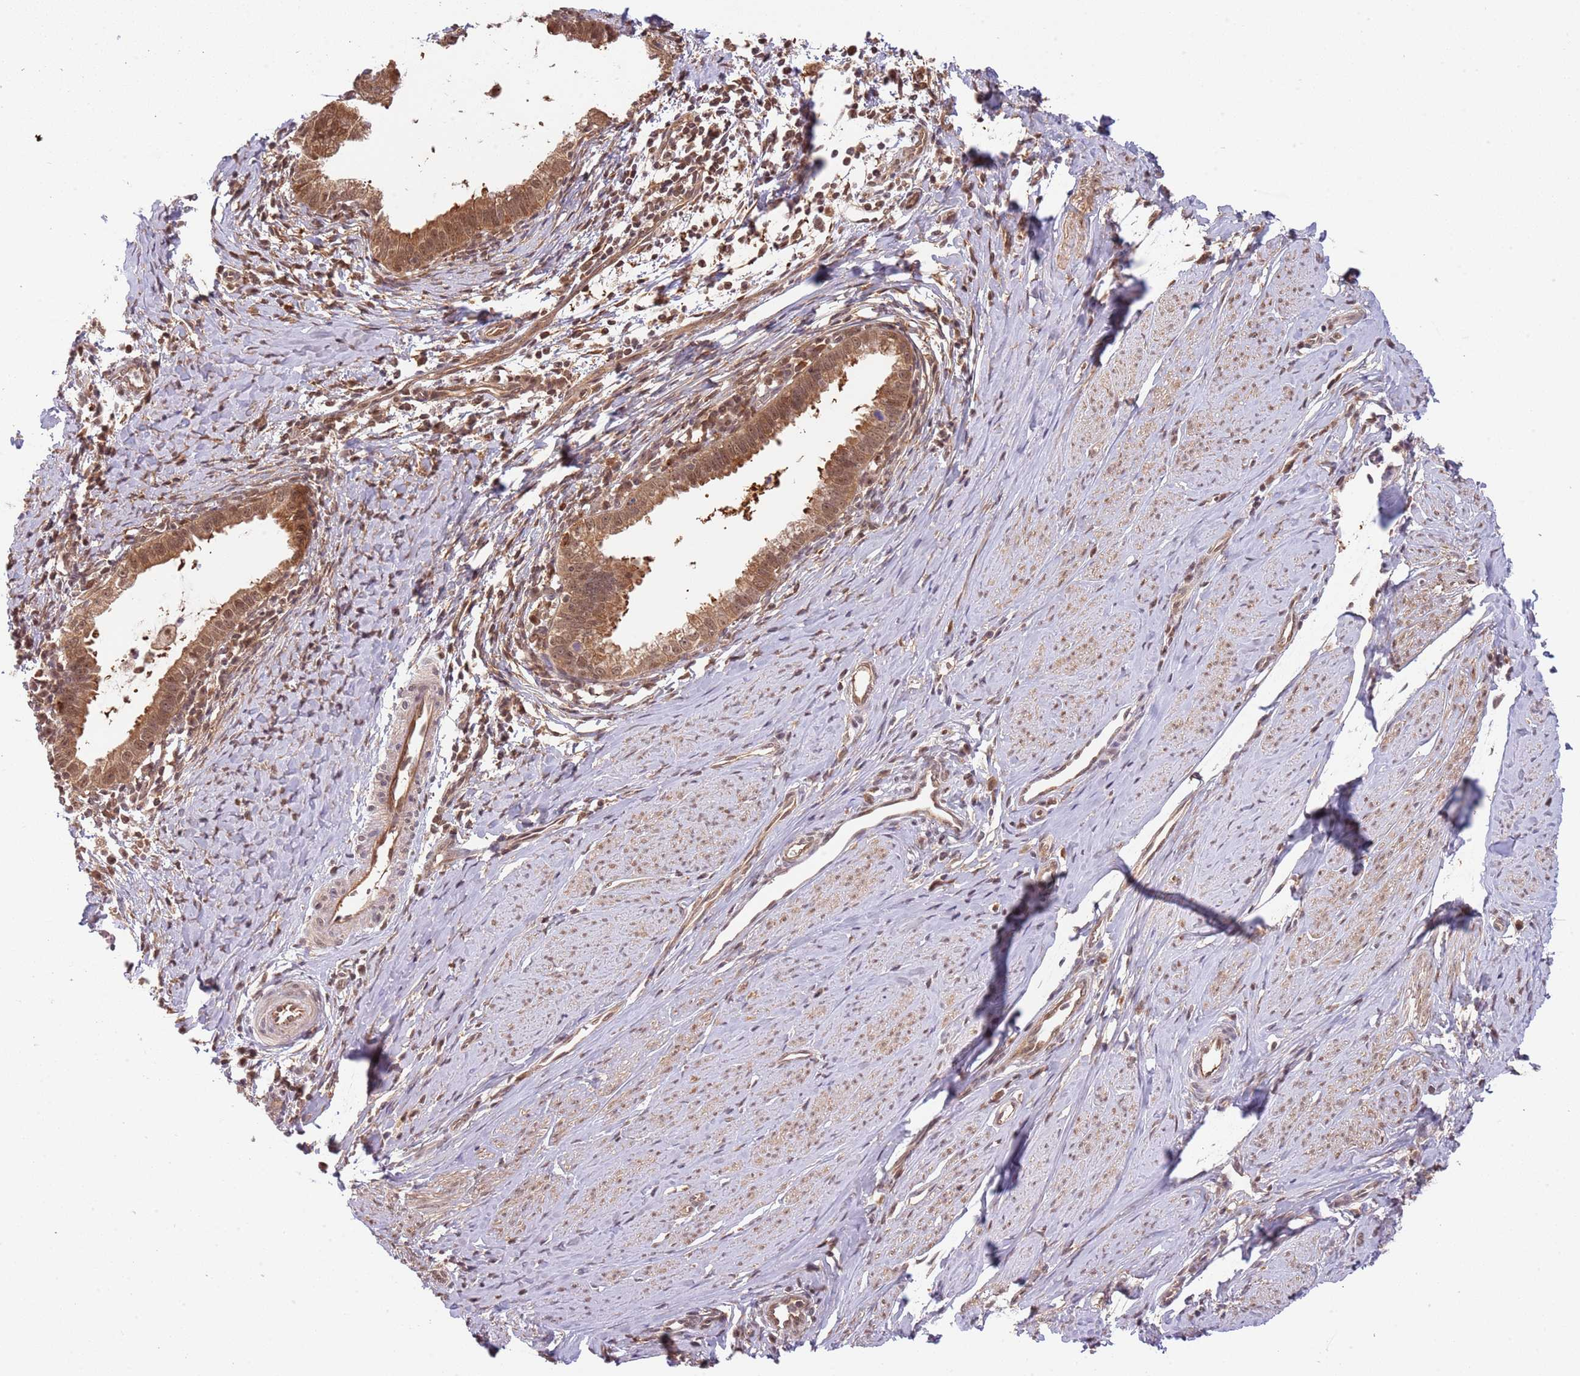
{"staining": {"intensity": "moderate", "quantity": ">75%", "location": "cytoplasmic/membranous,nuclear"}, "tissue": "cervical cancer", "cell_type": "Tumor cells", "image_type": "cancer", "snomed": [{"axis": "morphology", "description": "Adenocarcinoma, NOS"}, {"axis": "topography", "description": "Cervix"}], "caption": "A histopathology image of cervical cancer stained for a protein displays moderate cytoplasmic/membranous and nuclear brown staining in tumor cells. (IHC, brightfield microscopy, high magnification).", "gene": "PLSCR5", "patient": {"sex": "female", "age": 36}}